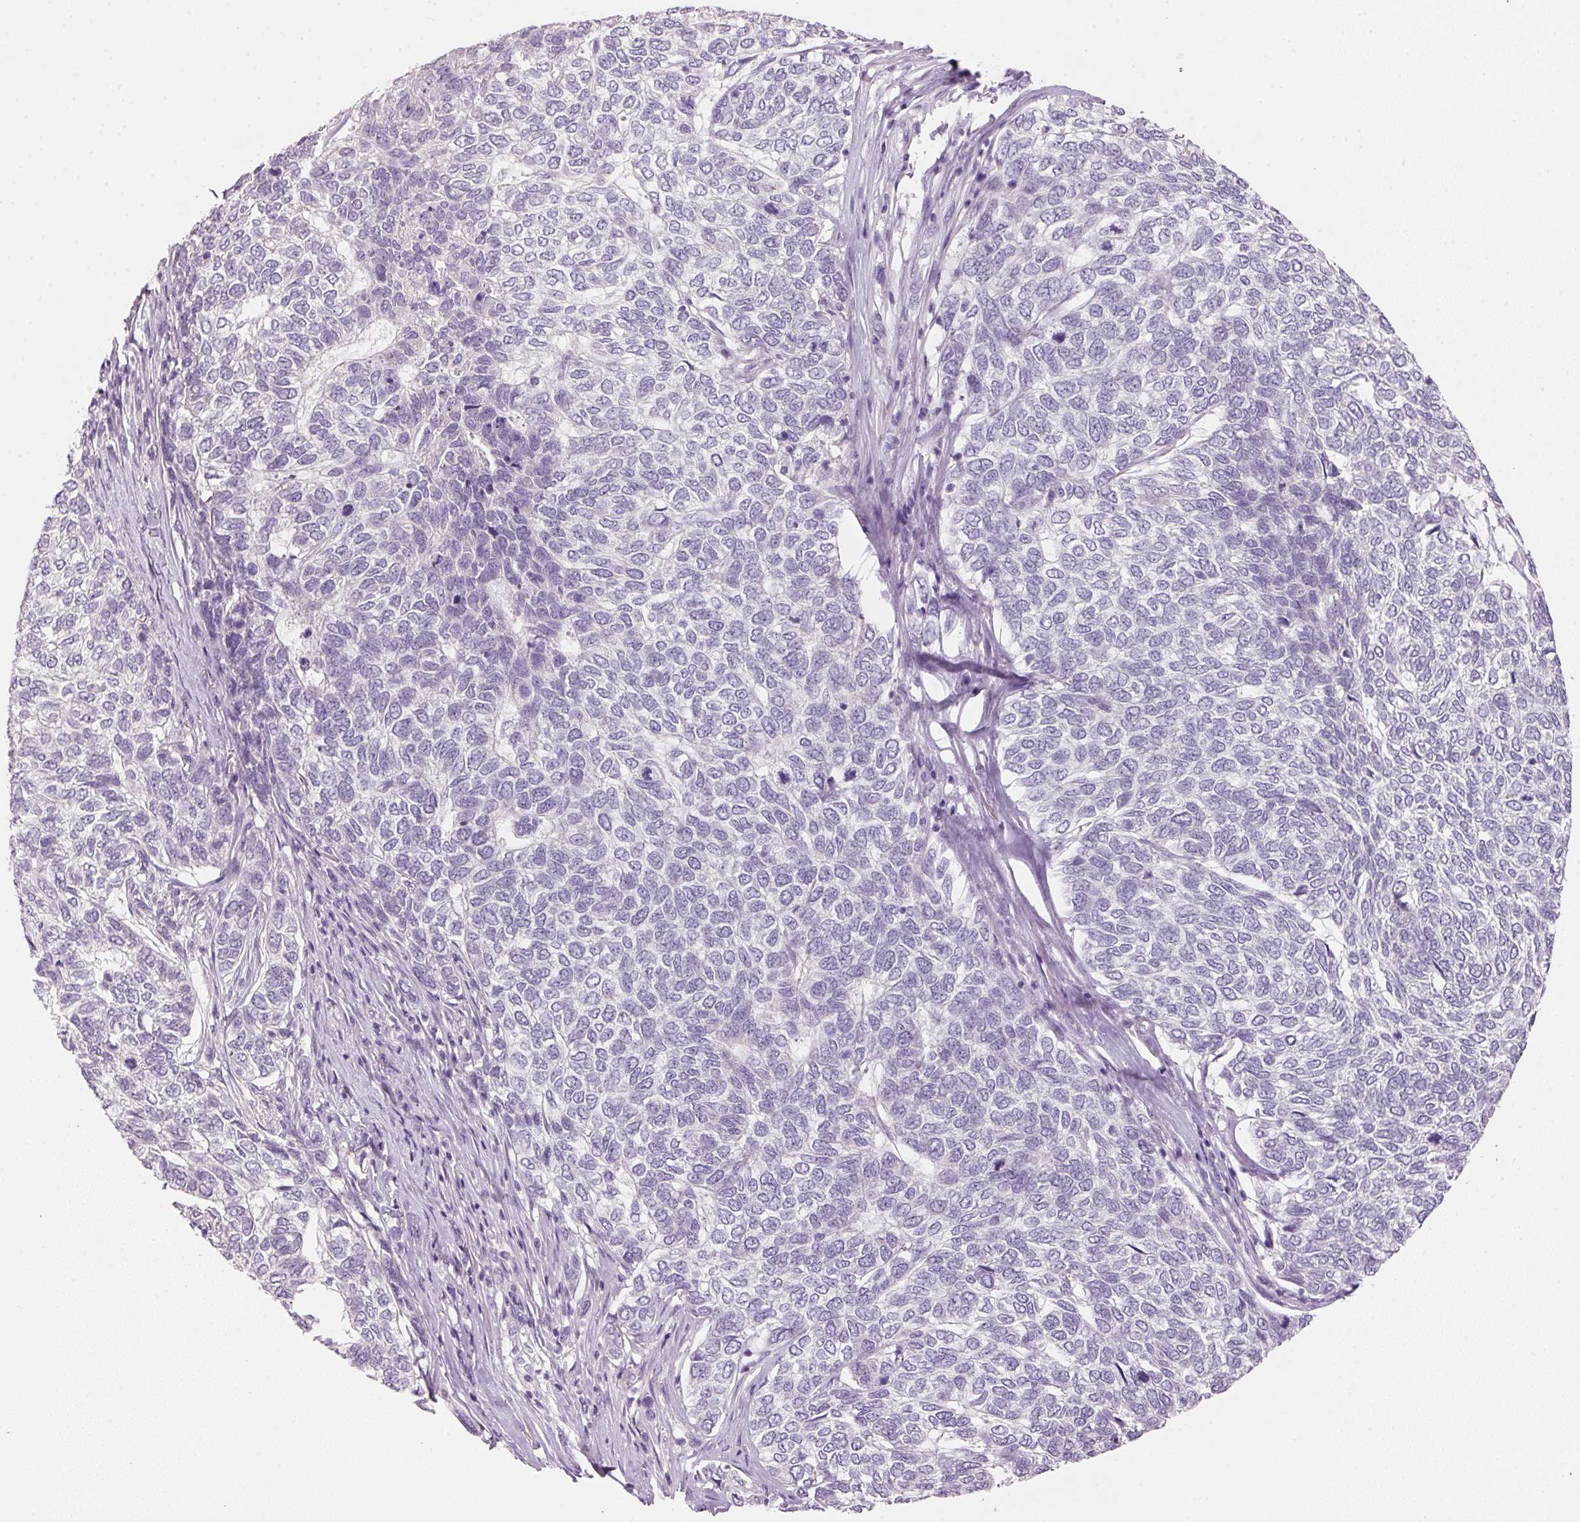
{"staining": {"intensity": "negative", "quantity": "none", "location": "none"}, "tissue": "skin cancer", "cell_type": "Tumor cells", "image_type": "cancer", "snomed": [{"axis": "morphology", "description": "Basal cell carcinoma"}, {"axis": "topography", "description": "Skin"}], "caption": "A high-resolution photomicrograph shows IHC staining of skin basal cell carcinoma, which shows no significant positivity in tumor cells. Nuclei are stained in blue.", "gene": "HSD17B1", "patient": {"sex": "female", "age": 65}}